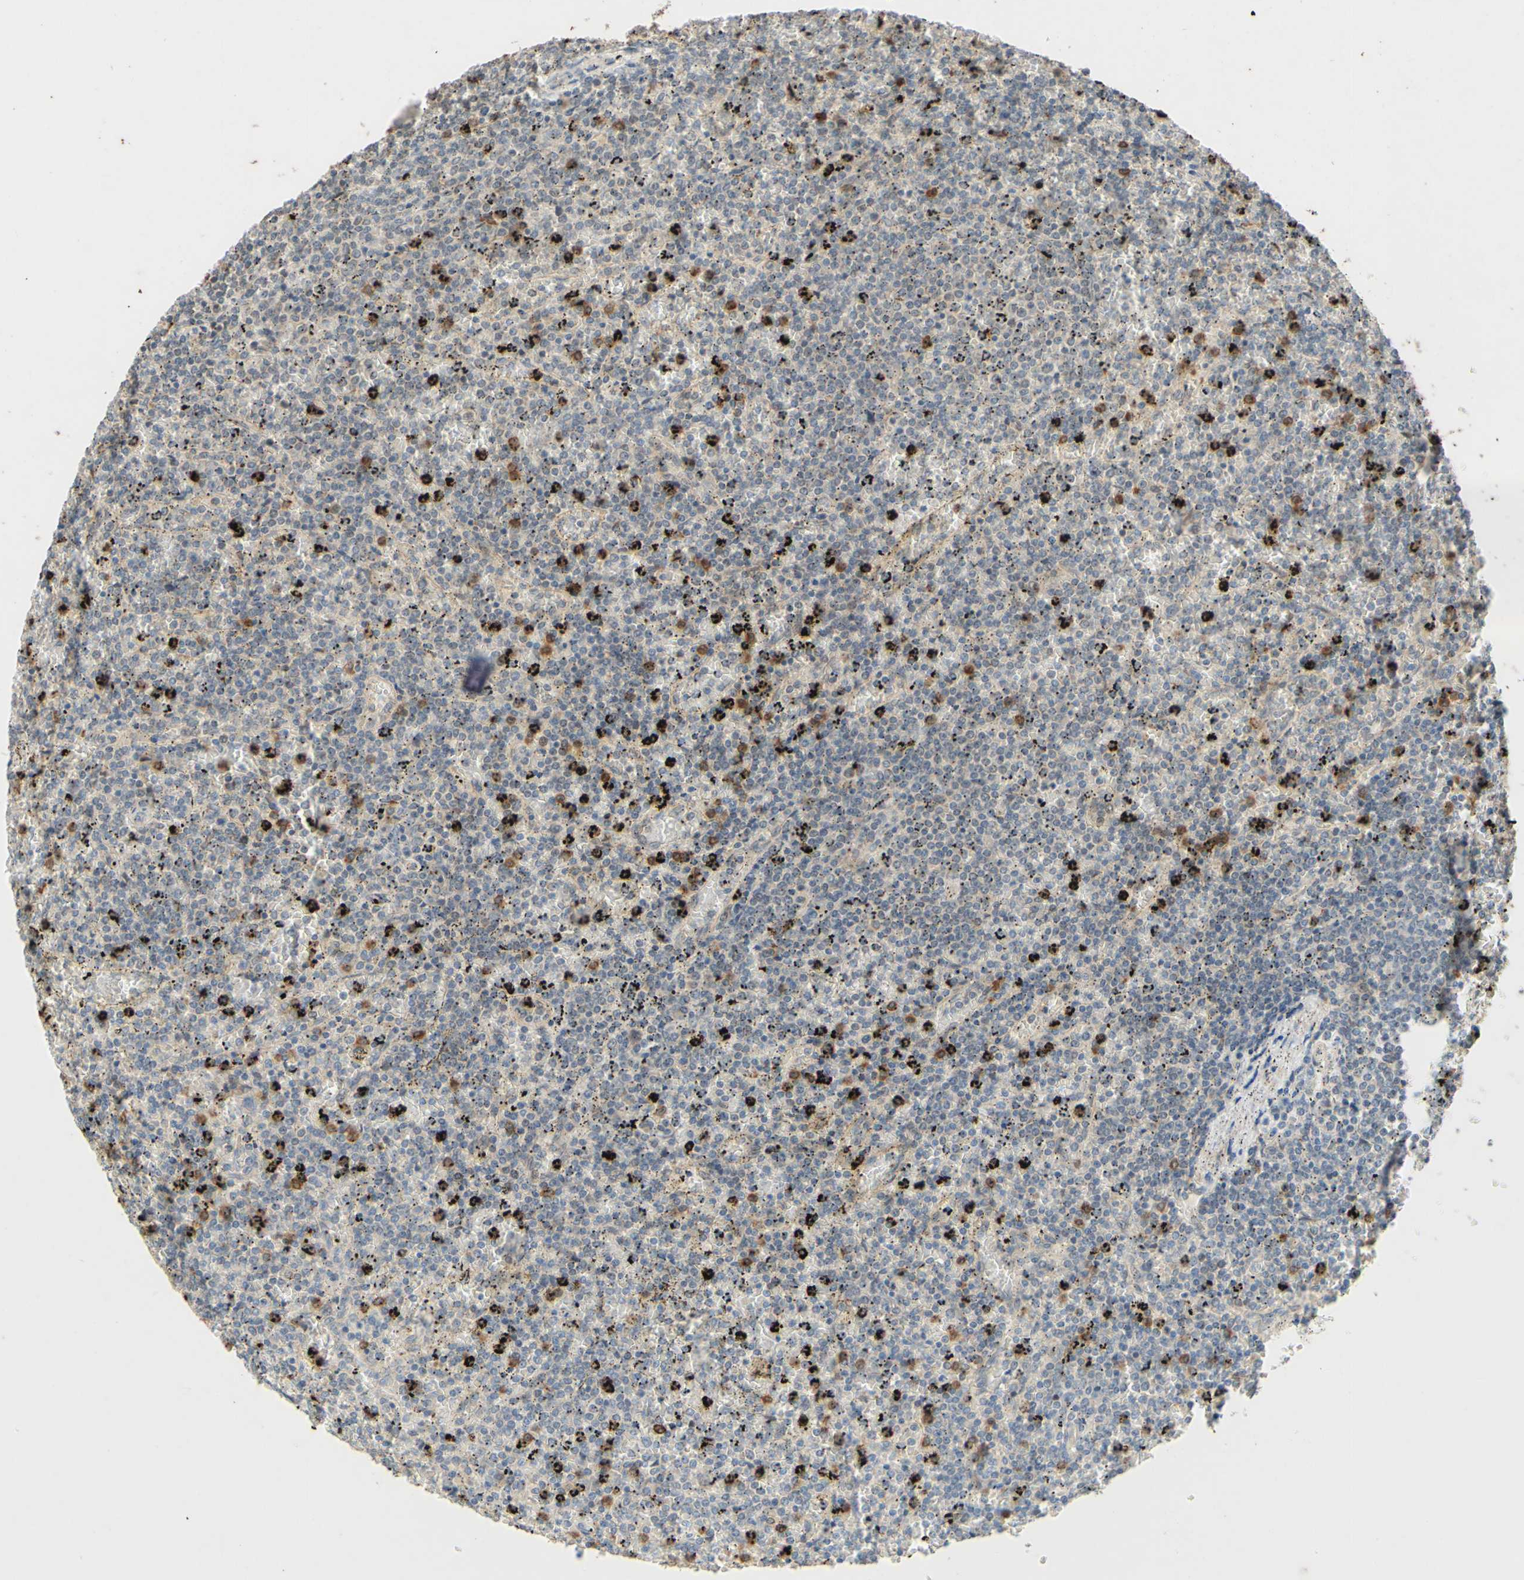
{"staining": {"intensity": "weak", "quantity": ">75%", "location": "cytoplasmic/membranous"}, "tissue": "lymphoma", "cell_type": "Tumor cells", "image_type": "cancer", "snomed": [{"axis": "morphology", "description": "Malignant lymphoma, non-Hodgkin's type, Low grade"}, {"axis": "topography", "description": "Spleen"}], "caption": "Protein expression analysis of human malignant lymphoma, non-Hodgkin's type (low-grade) reveals weak cytoplasmic/membranous staining in about >75% of tumor cells.", "gene": "GATA1", "patient": {"sex": "female", "age": 77}}